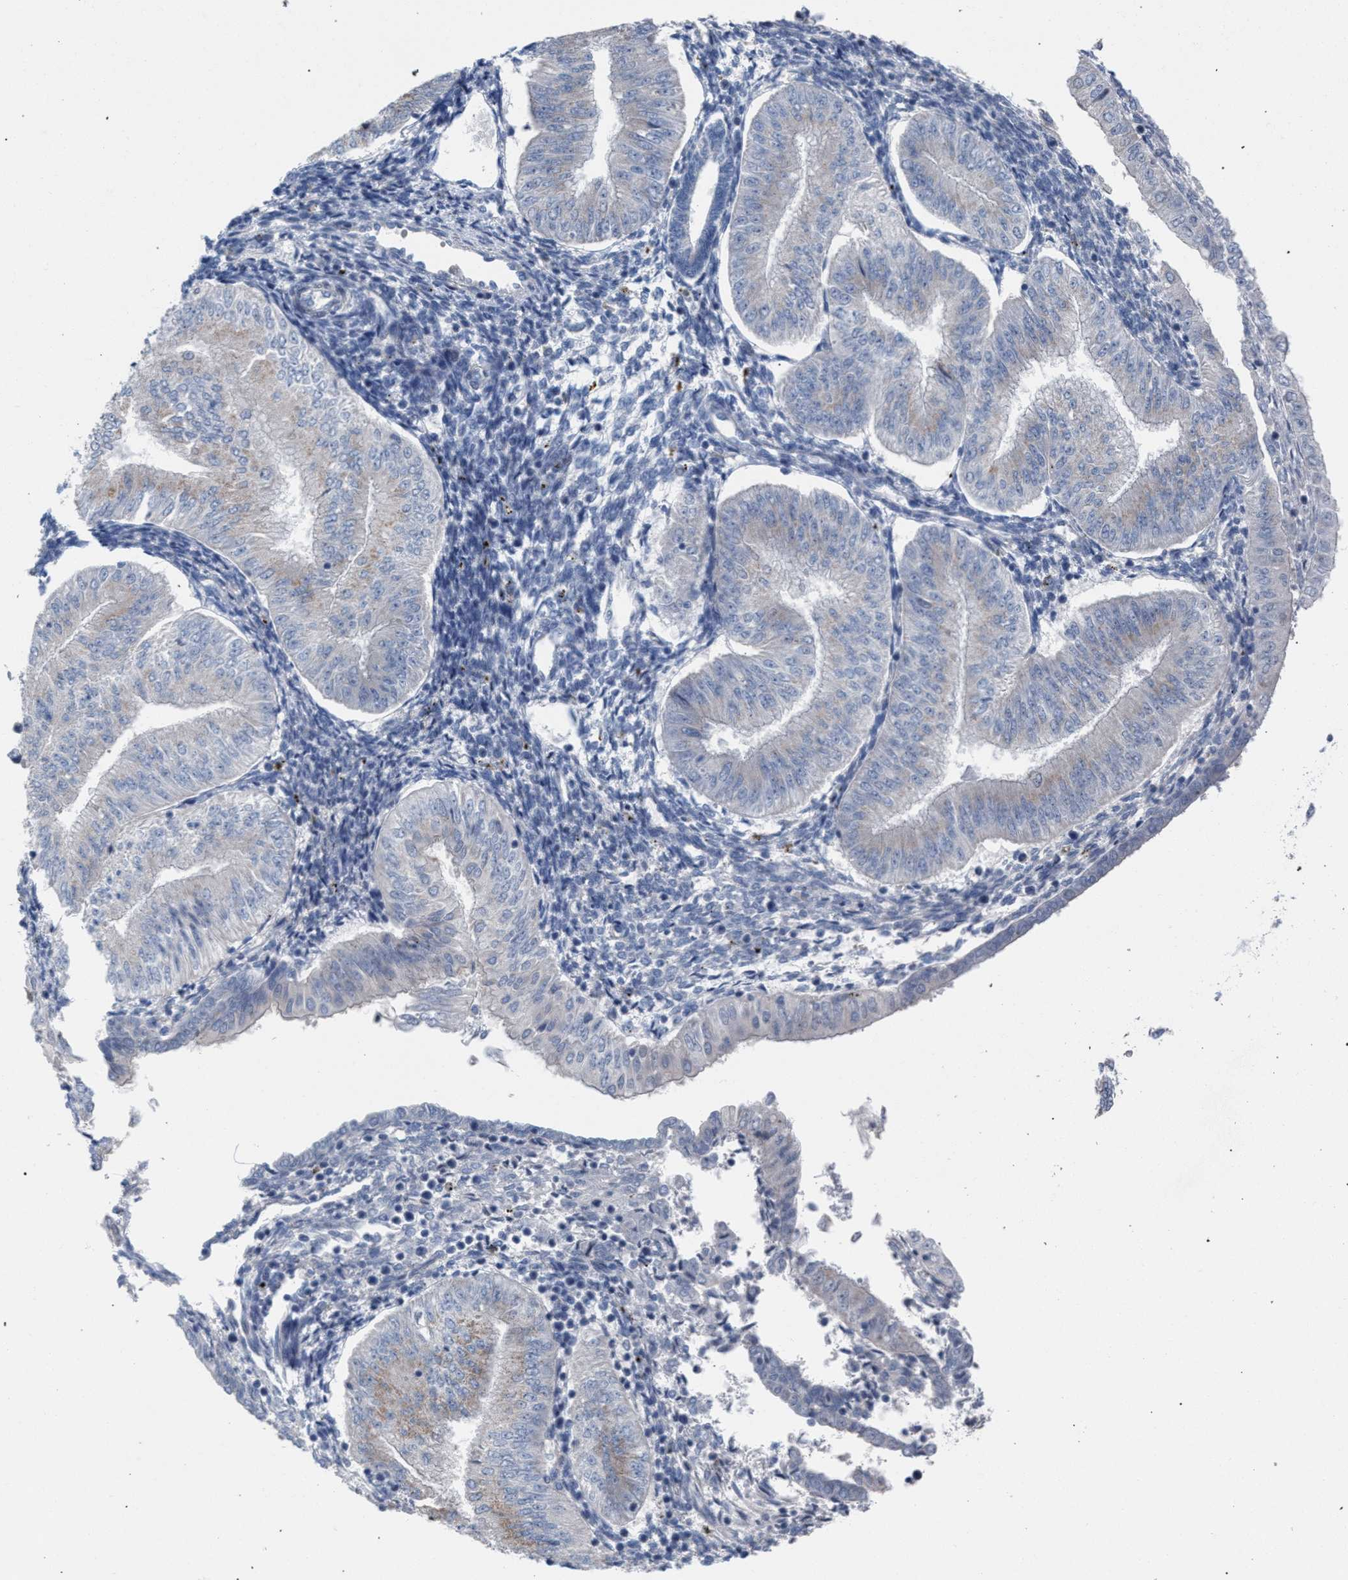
{"staining": {"intensity": "weak", "quantity": "<25%", "location": "cytoplasmic/membranous"}, "tissue": "endometrial cancer", "cell_type": "Tumor cells", "image_type": "cancer", "snomed": [{"axis": "morphology", "description": "Normal tissue, NOS"}, {"axis": "morphology", "description": "Adenocarcinoma, NOS"}, {"axis": "topography", "description": "Endometrium"}], "caption": "Human endometrial cancer stained for a protein using immunohistochemistry (IHC) exhibits no positivity in tumor cells.", "gene": "RNF135", "patient": {"sex": "female", "age": 53}}